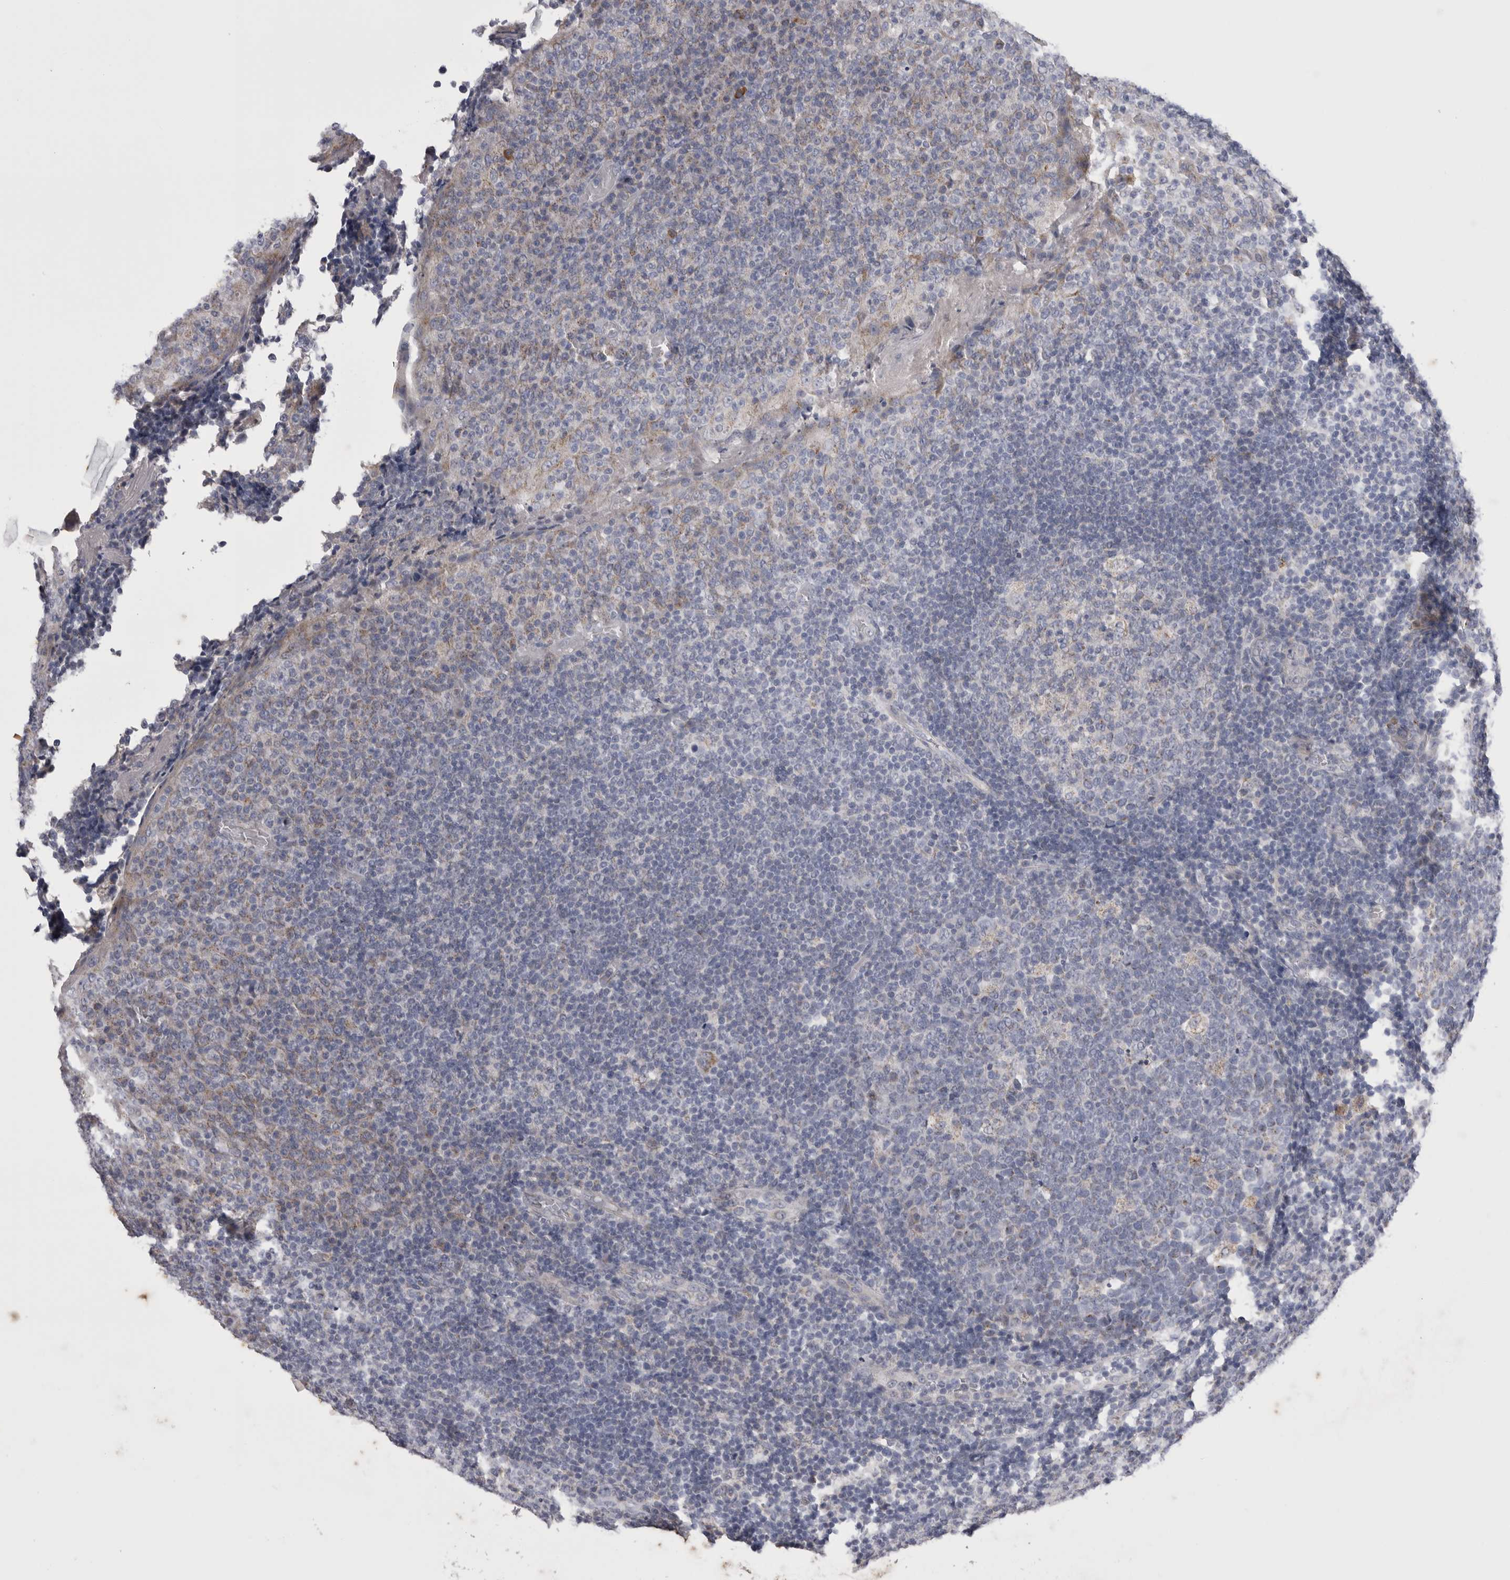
{"staining": {"intensity": "negative", "quantity": "none", "location": "none"}, "tissue": "tonsil", "cell_type": "Germinal center cells", "image_type": "normal", "snomed": [{"axis": "morphology", "description": "Normal tissue, NOS"}, {"axis": "topography", "description": "Tonsil"}], "caption": "Germinal center cells show no significant staining in benign tonsil.", "gene": "CCDC126", "patient": {"sex": "female", "age": 19}}